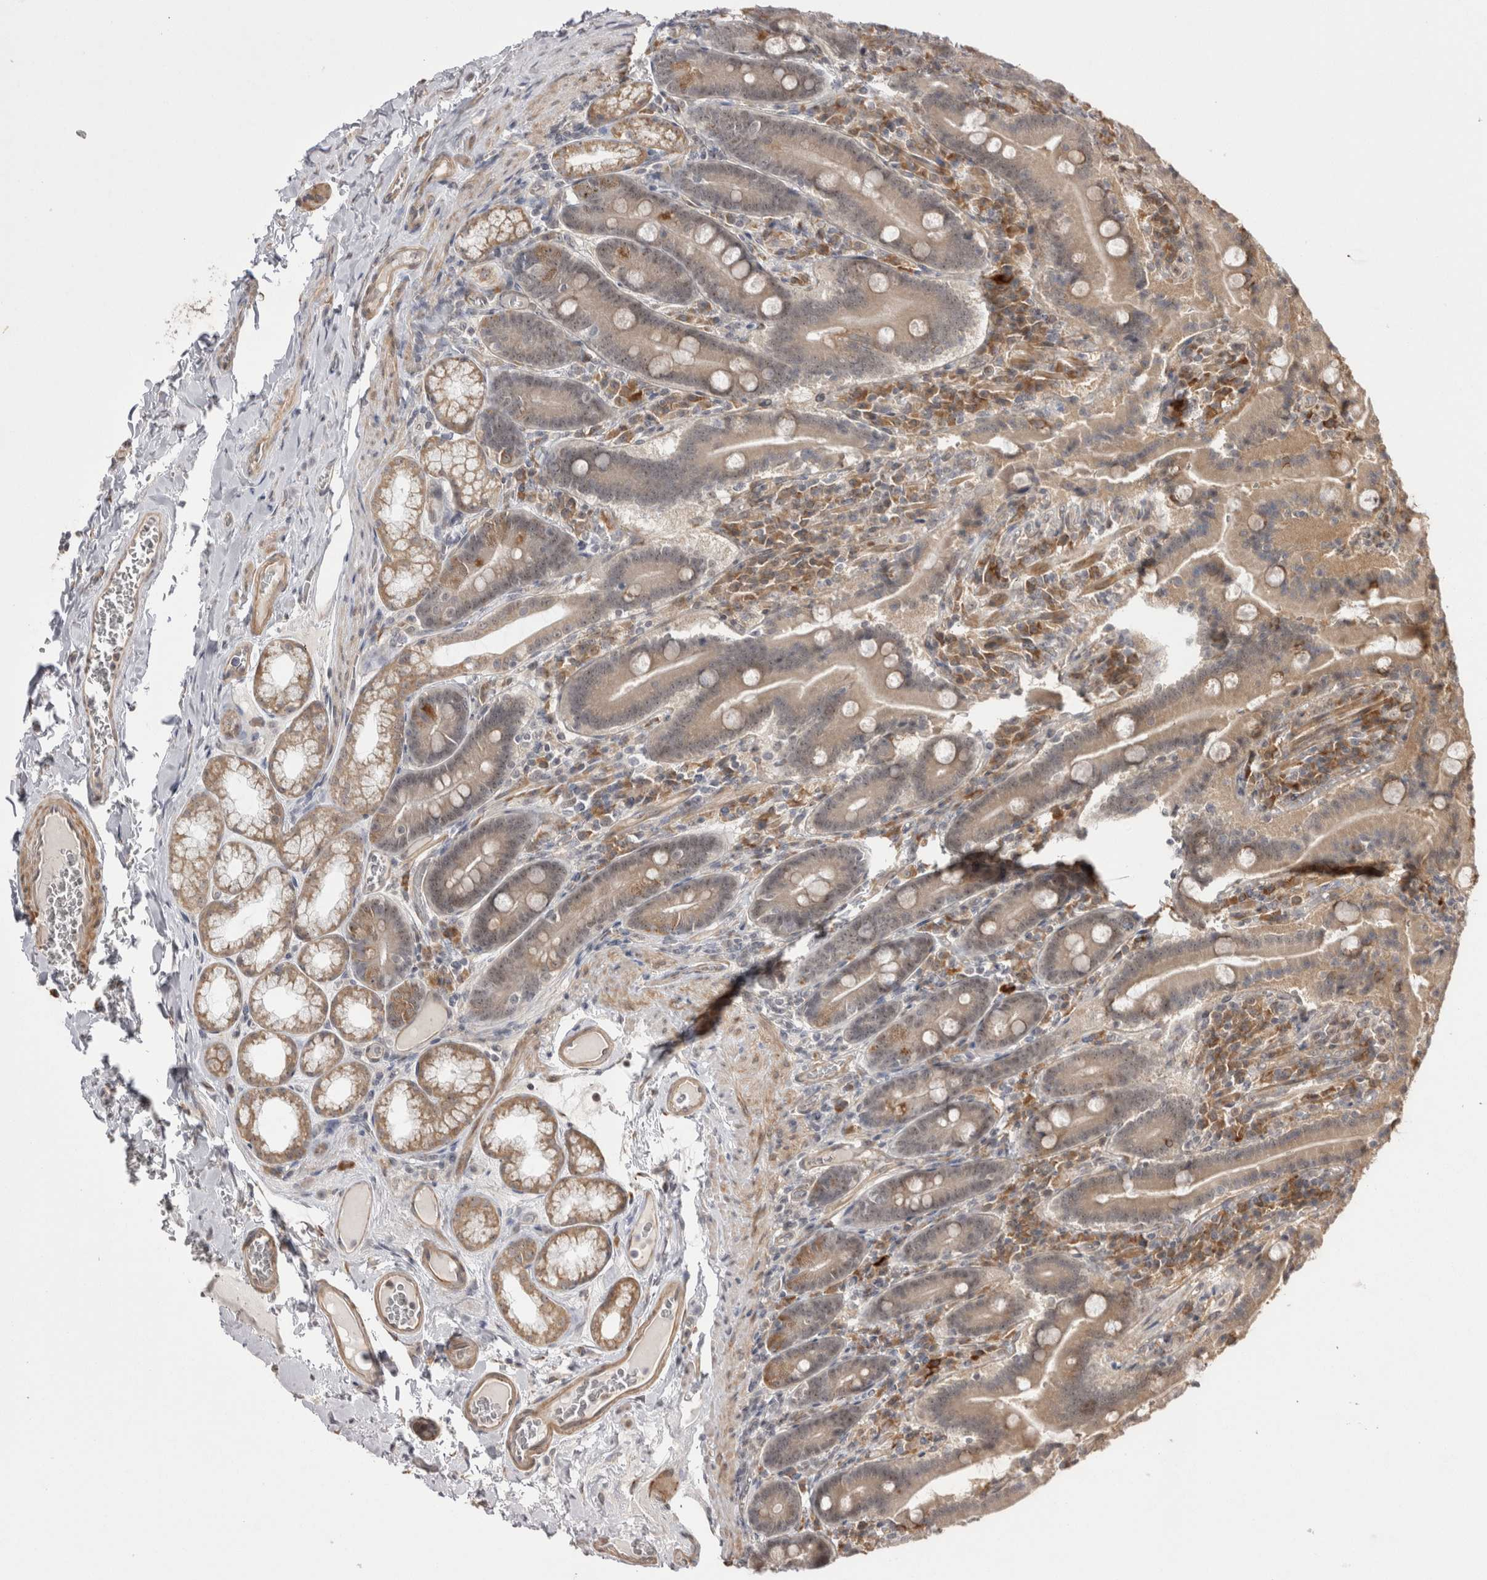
{"staining": {"intensity": "moderate", "quantity": ">75%", "location": "cytoplasmic/membranous"}, "tissue": "duodenum", "cell_type": "Glandular cells", "image_type": "normal", "snomed": [{"axis": "morphology", "description": "Normal tissue, NOS"}, {"axis": "topography", "description": "Duodenum"}], "caption": "The immunohistochemical stain shows moderate cytoplasmic/membranous positivity in glandular cells of normal duodenum.", "gene": "EXOSC4", "patient": {"sex": "female", "age": 62}}